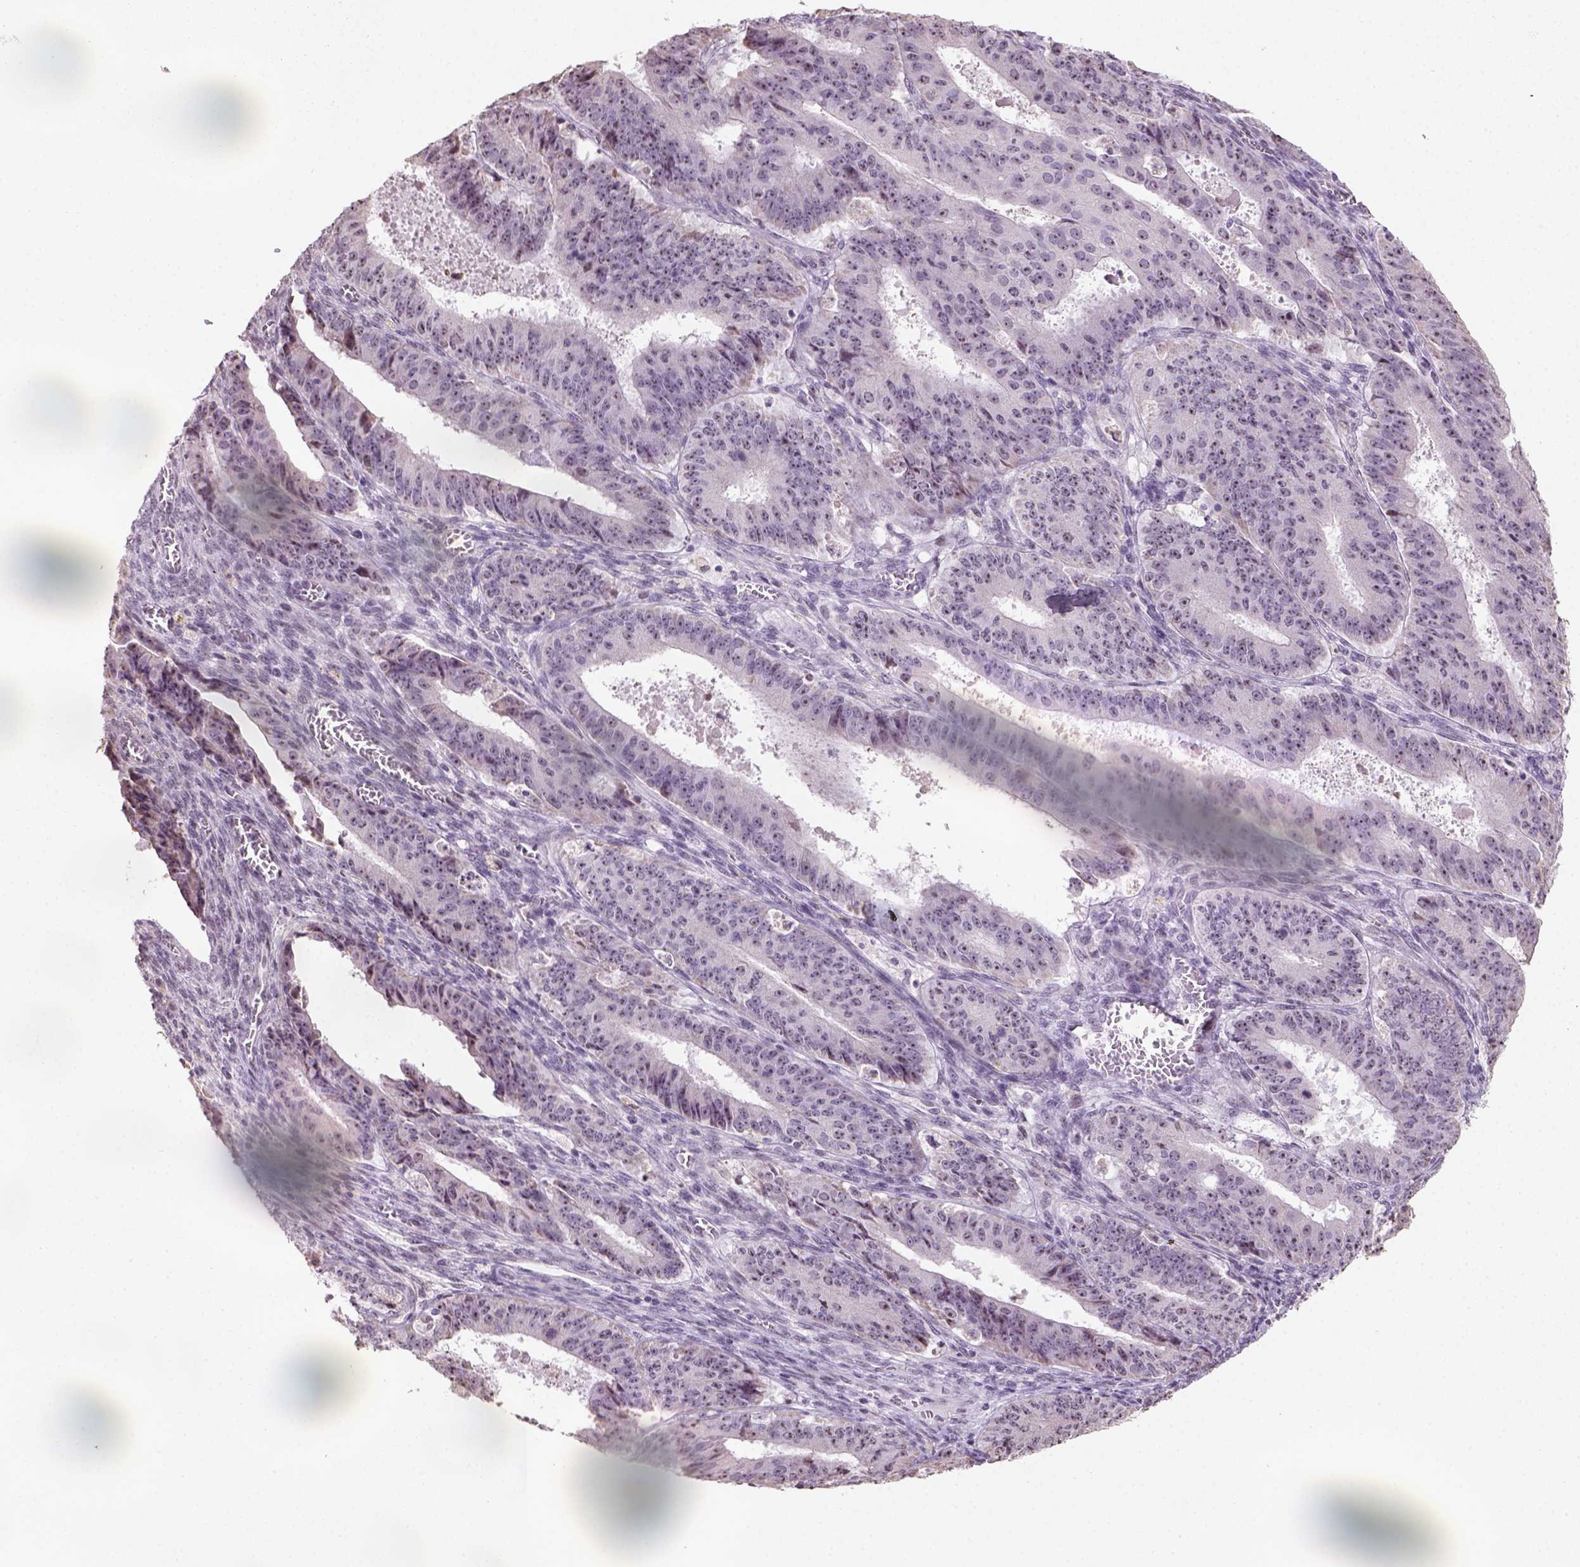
{"staining": {"intensity": "moderate", "quantity": ">75%", "location": "nuclear"}, "tissue": "ovarian cancer", "cell_type": "Tumor cells", "image_type": "cancer", "snomed": [{"axis": "morphology", "description": "Carcinoma, endometroid"}, {"axis": "topography", "description": "Ovary"}], "caption": "Ovarian endometroid carcinoma was stained to show a protein in brown. There is medium levels of moderate nuclear staining in about >75% of tumor cells.", "gene": "DDX50", "patient": {"sex": "female", "age": 42}}